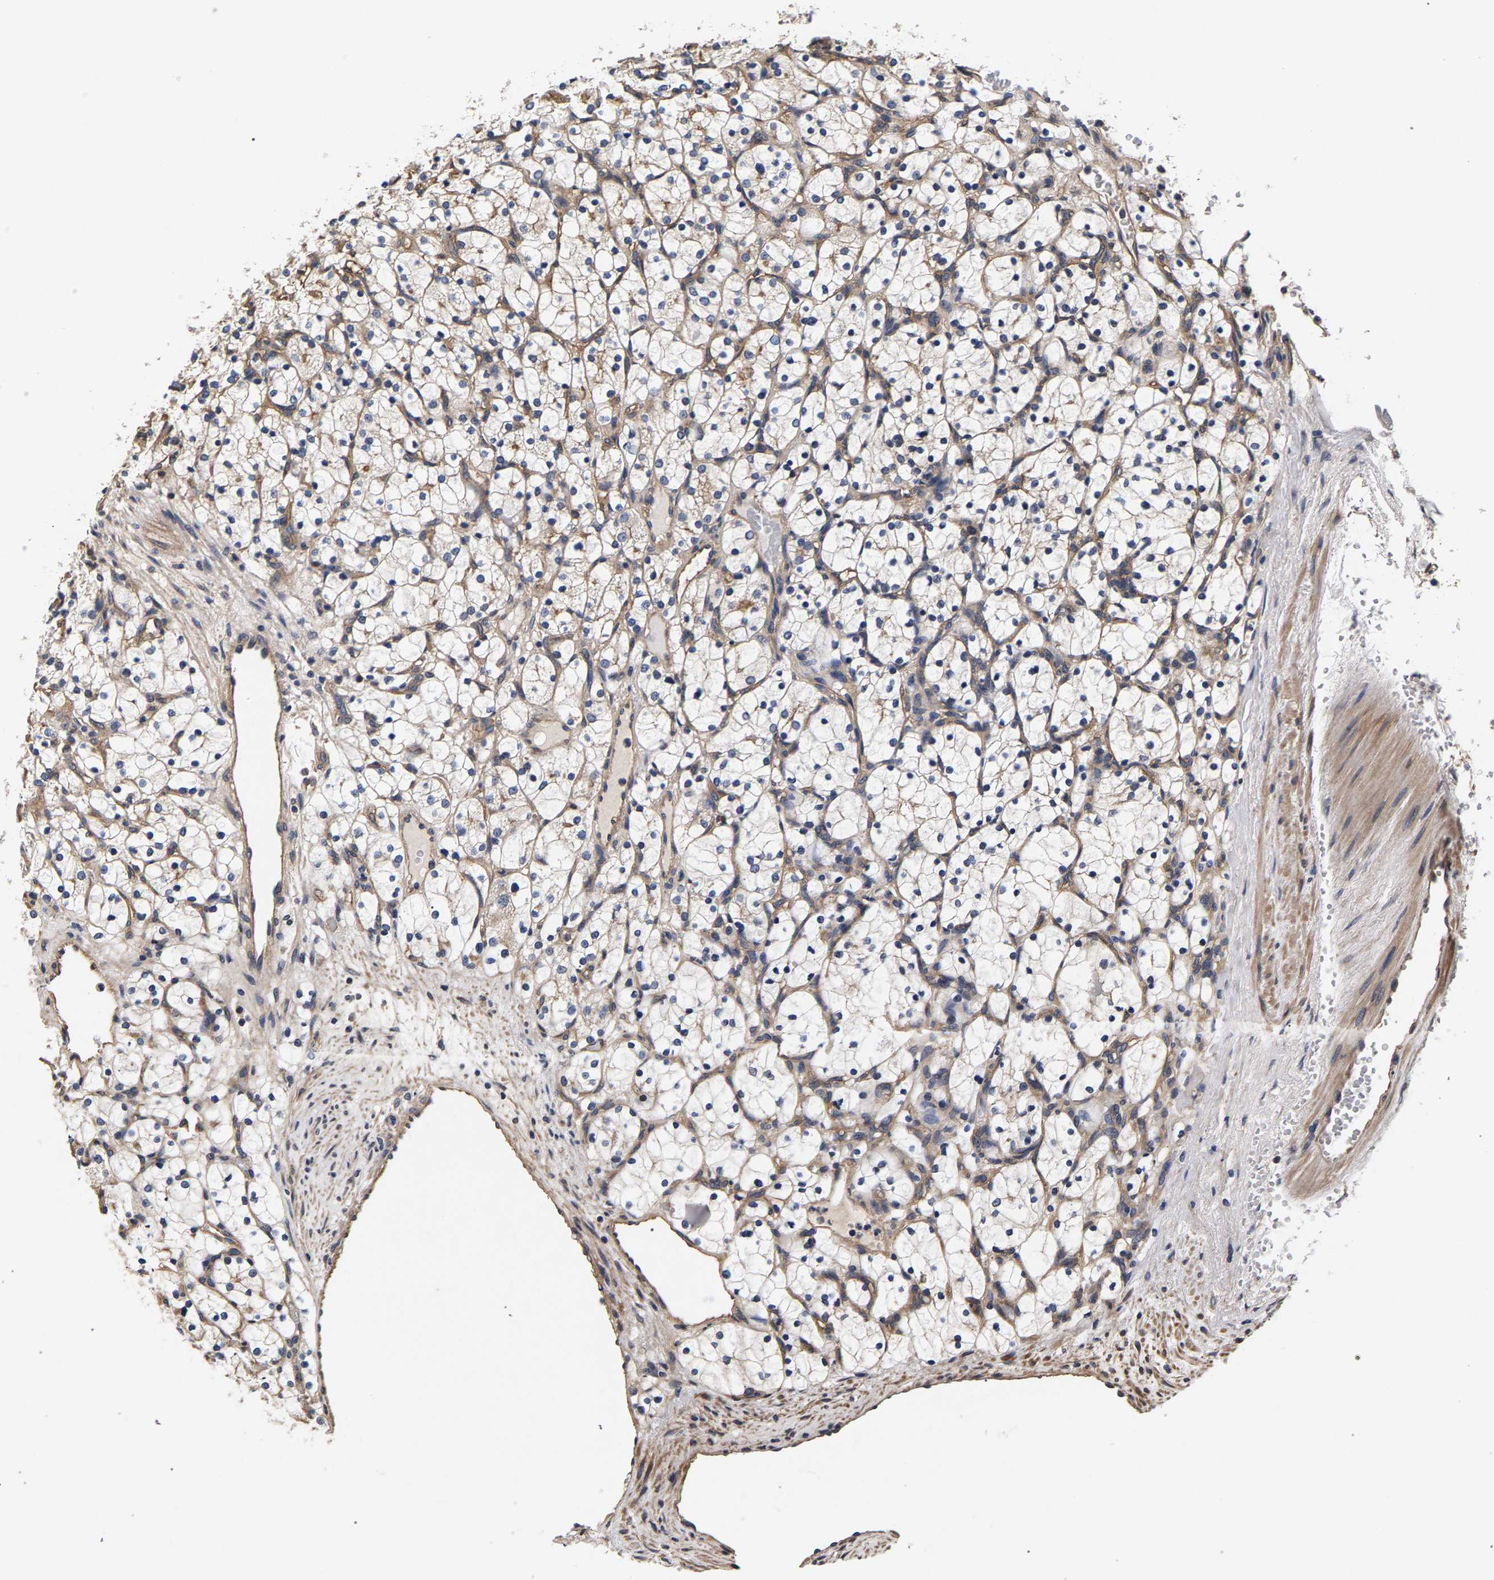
{"staining": {"intensity": "weak", "quantity": "<25%", "location": "cytoplasmic/membranous"}, "tissue": "renal cancer", "cell_type": "Tumor cells", "image_type": "cancer", "snomed": [{"axis": "morphology", "description": "Adenocarcinoma, NOS"}, {"axis": "topography", "description": "Kidney"}], "caption": "This is an immunohistochemistry (IHC) photomicrograph of human renal adenocarcinoma. There is no positivity in tumor cells.", "gene": "MARCHF7", "patient": {"sex": "female", "age": 69}}